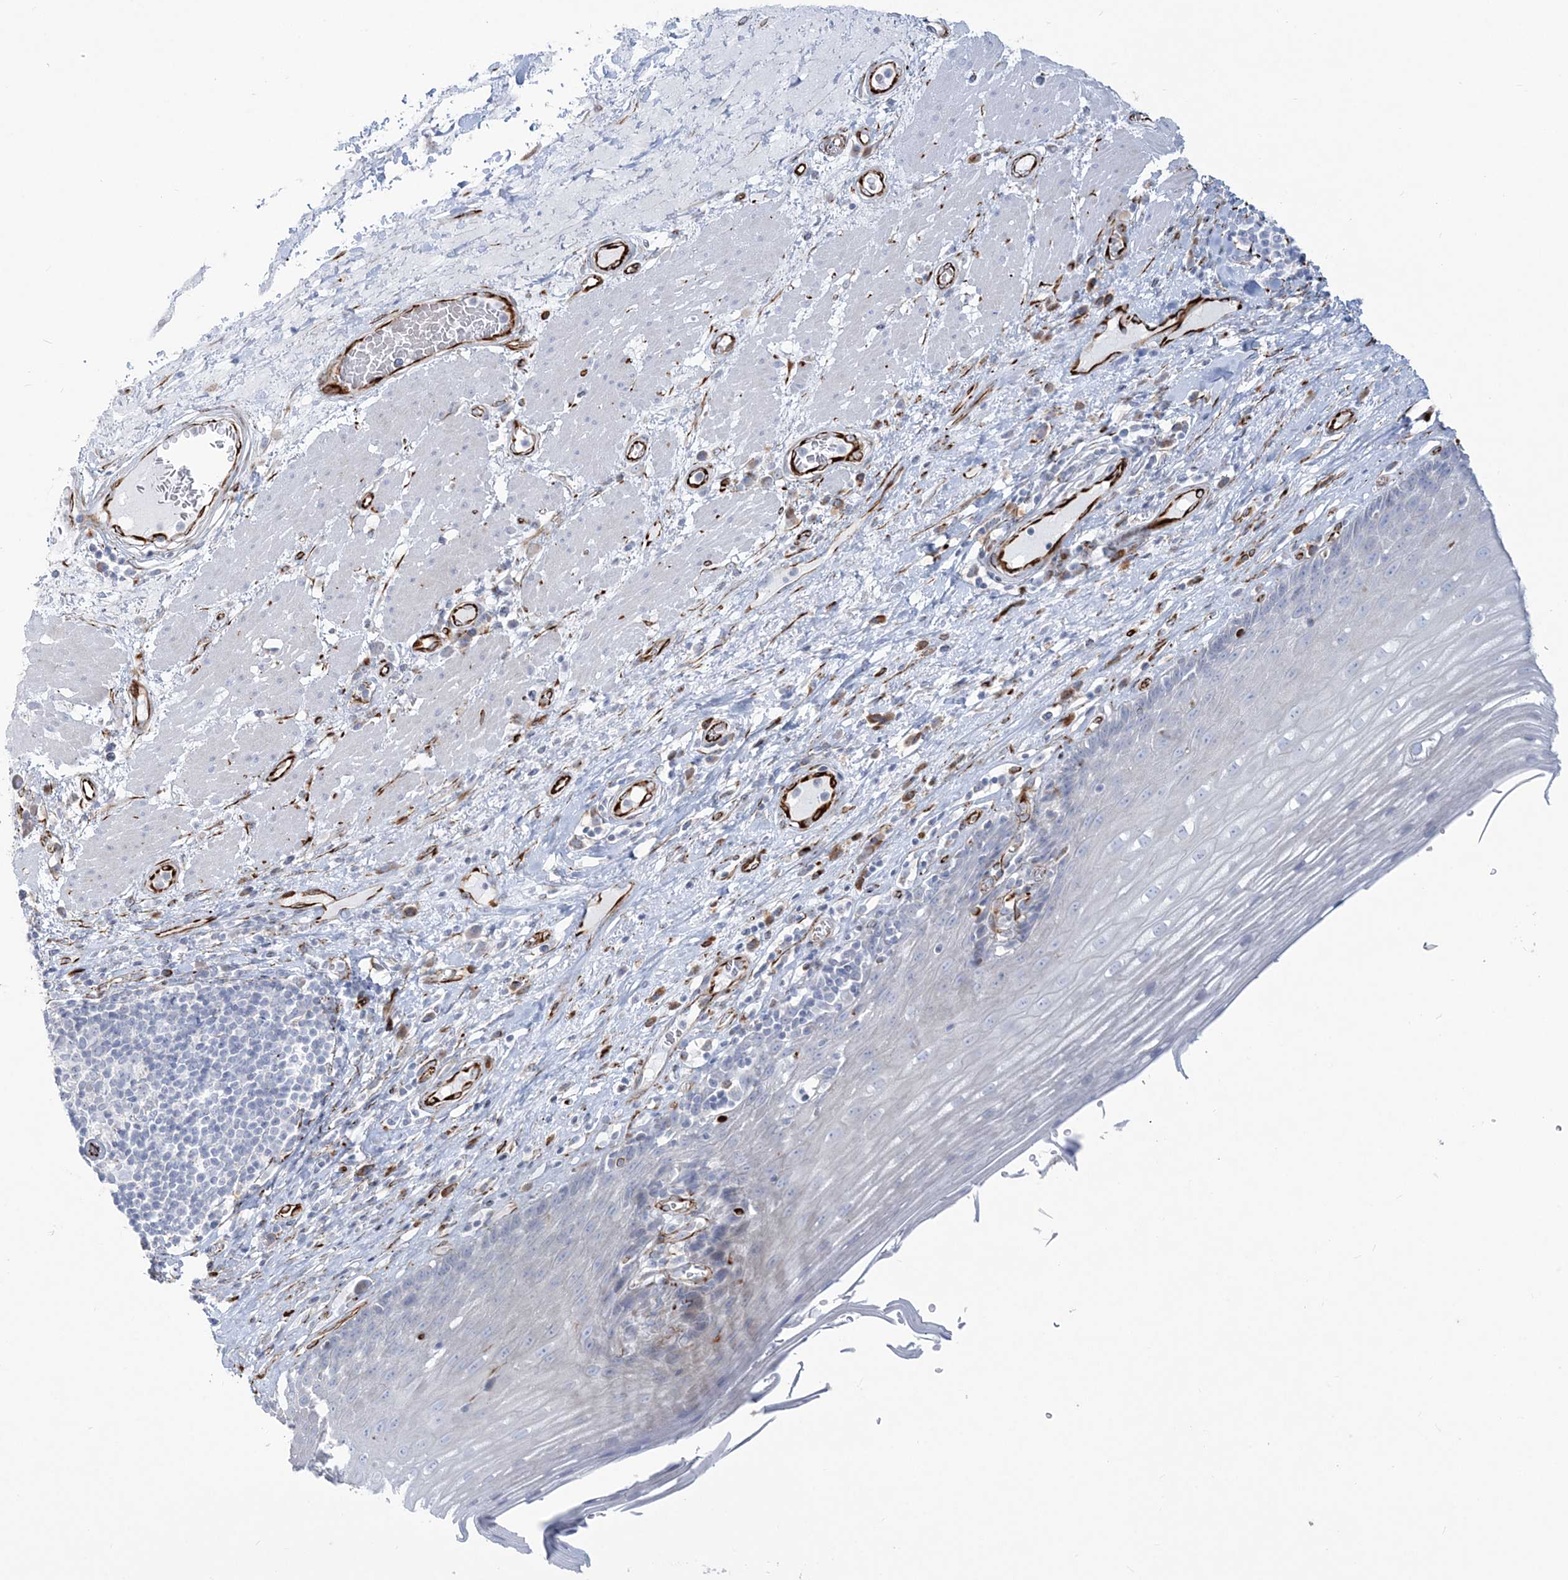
{"staining": {"intensity": "negative", "quantity": "none", "location": "none"}, "tissue": "esophagus", "cell_type": "Squamous epithelial cells", "image_type": "normal", "snomed": [{"axis": "morphology", "description": "Normal tissue, NOS"}, {"axis": "topography", "description": "Esophagus"}], "caption": "This is a image of IHC staining of unremarkable esophagus, which shows no positivity in squamous epithelial cells.", "gene": "PPIL6", "patient": {"sex": "male", "age": 62}}